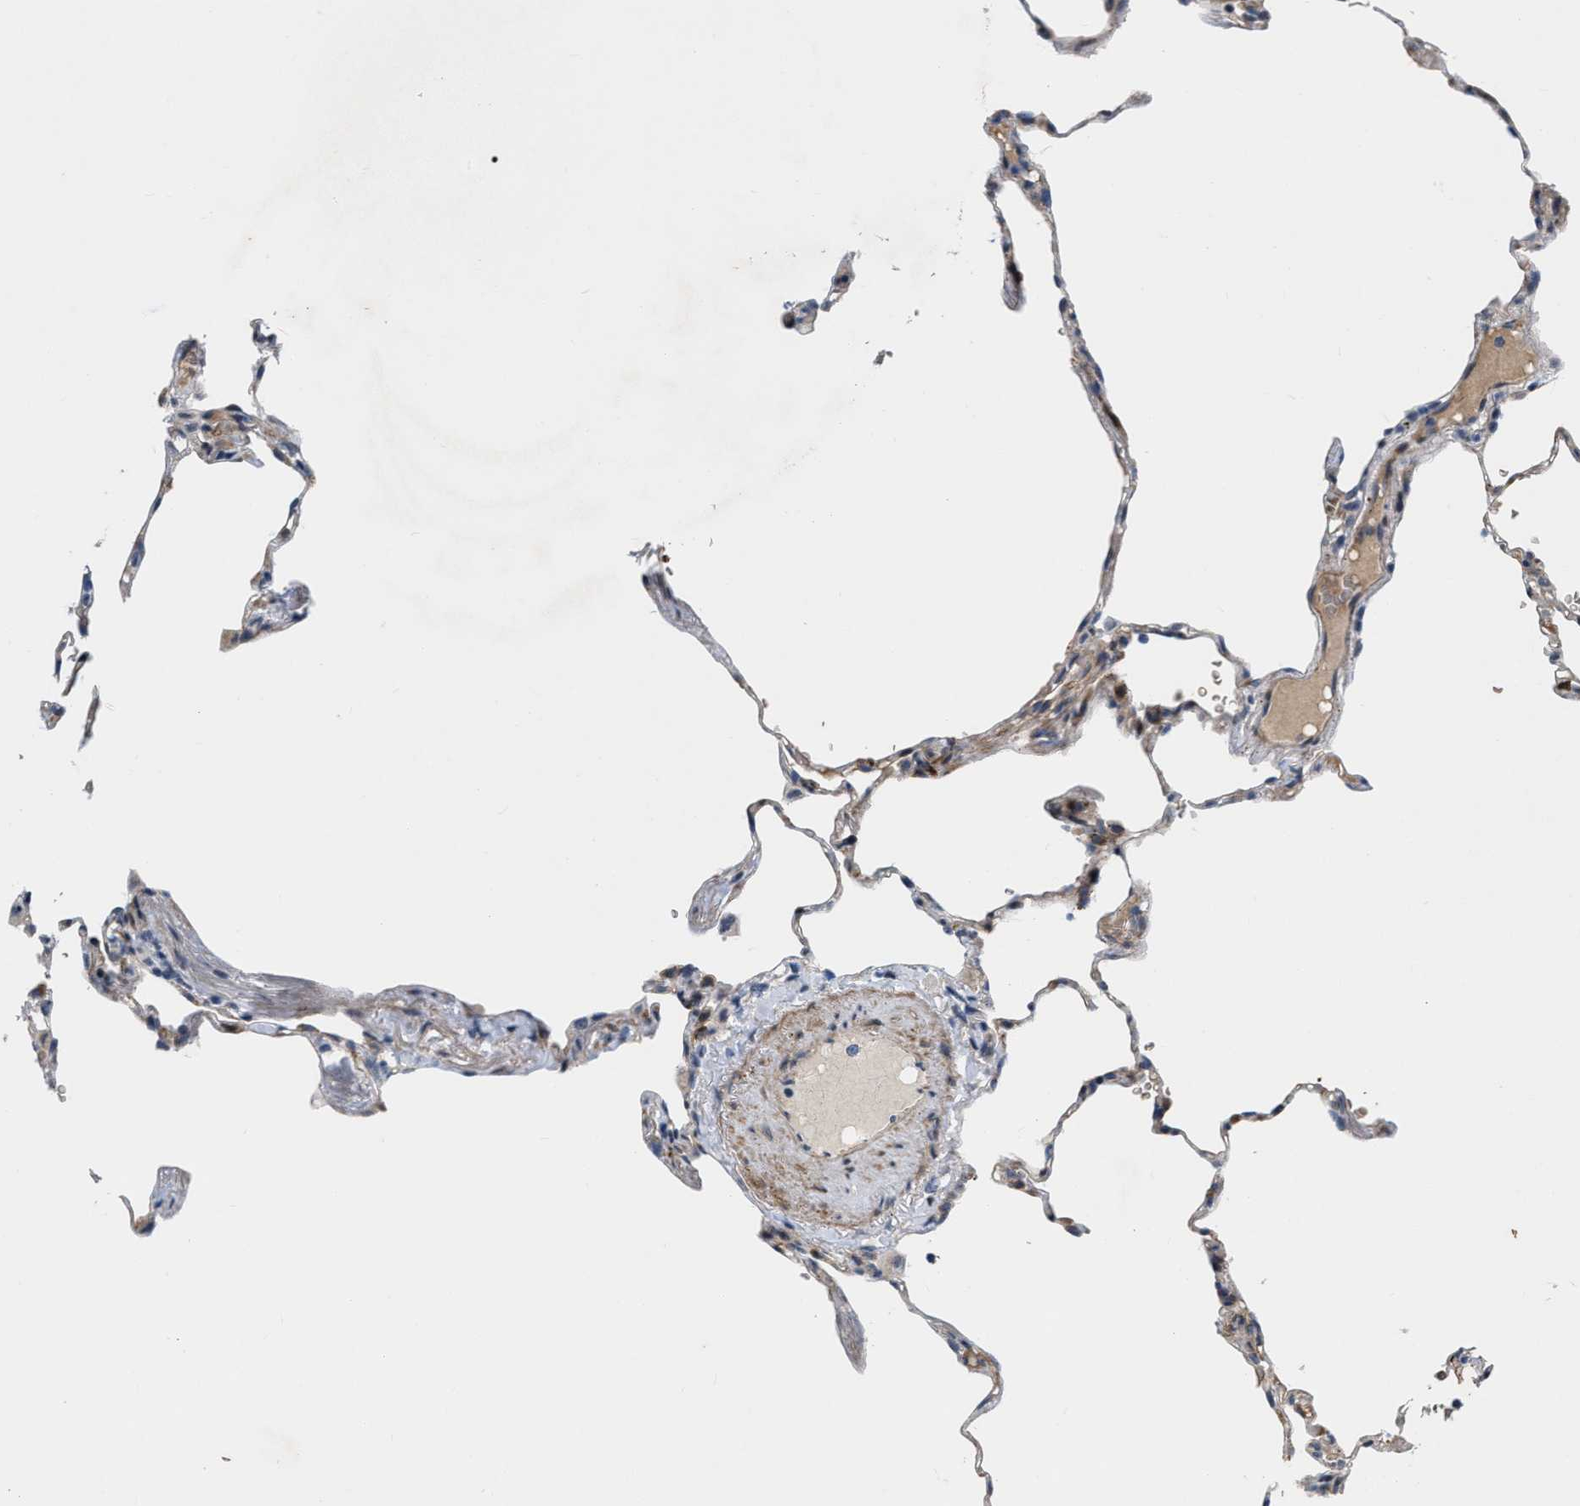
{"staining": {"intensity": "moderate", "quantity": "25%-75%", "location": "cytoplasmic/membranous"}, "tissue": "lung", "cell_type": "Alveolar cells", "image_type": "normal", "snomed": [{"axis": "morphology", "description": "Normal tissue, NOS"}, {"axis": "topography", "description": "Lung"}], "caption": "Immunohistochemical staining of benign lung exhibits moderate cytoplasmic/membranous protein expression in about 25%-75% of alveolar cells. The staining was performed using DAB (3,3'-diaminobenzidine), with brown indicating positive protein expression. Nuclei are stained blue with hematoxylin.", "gene": "POLR1F", "patient": {"sex": "male", "age": 59}}